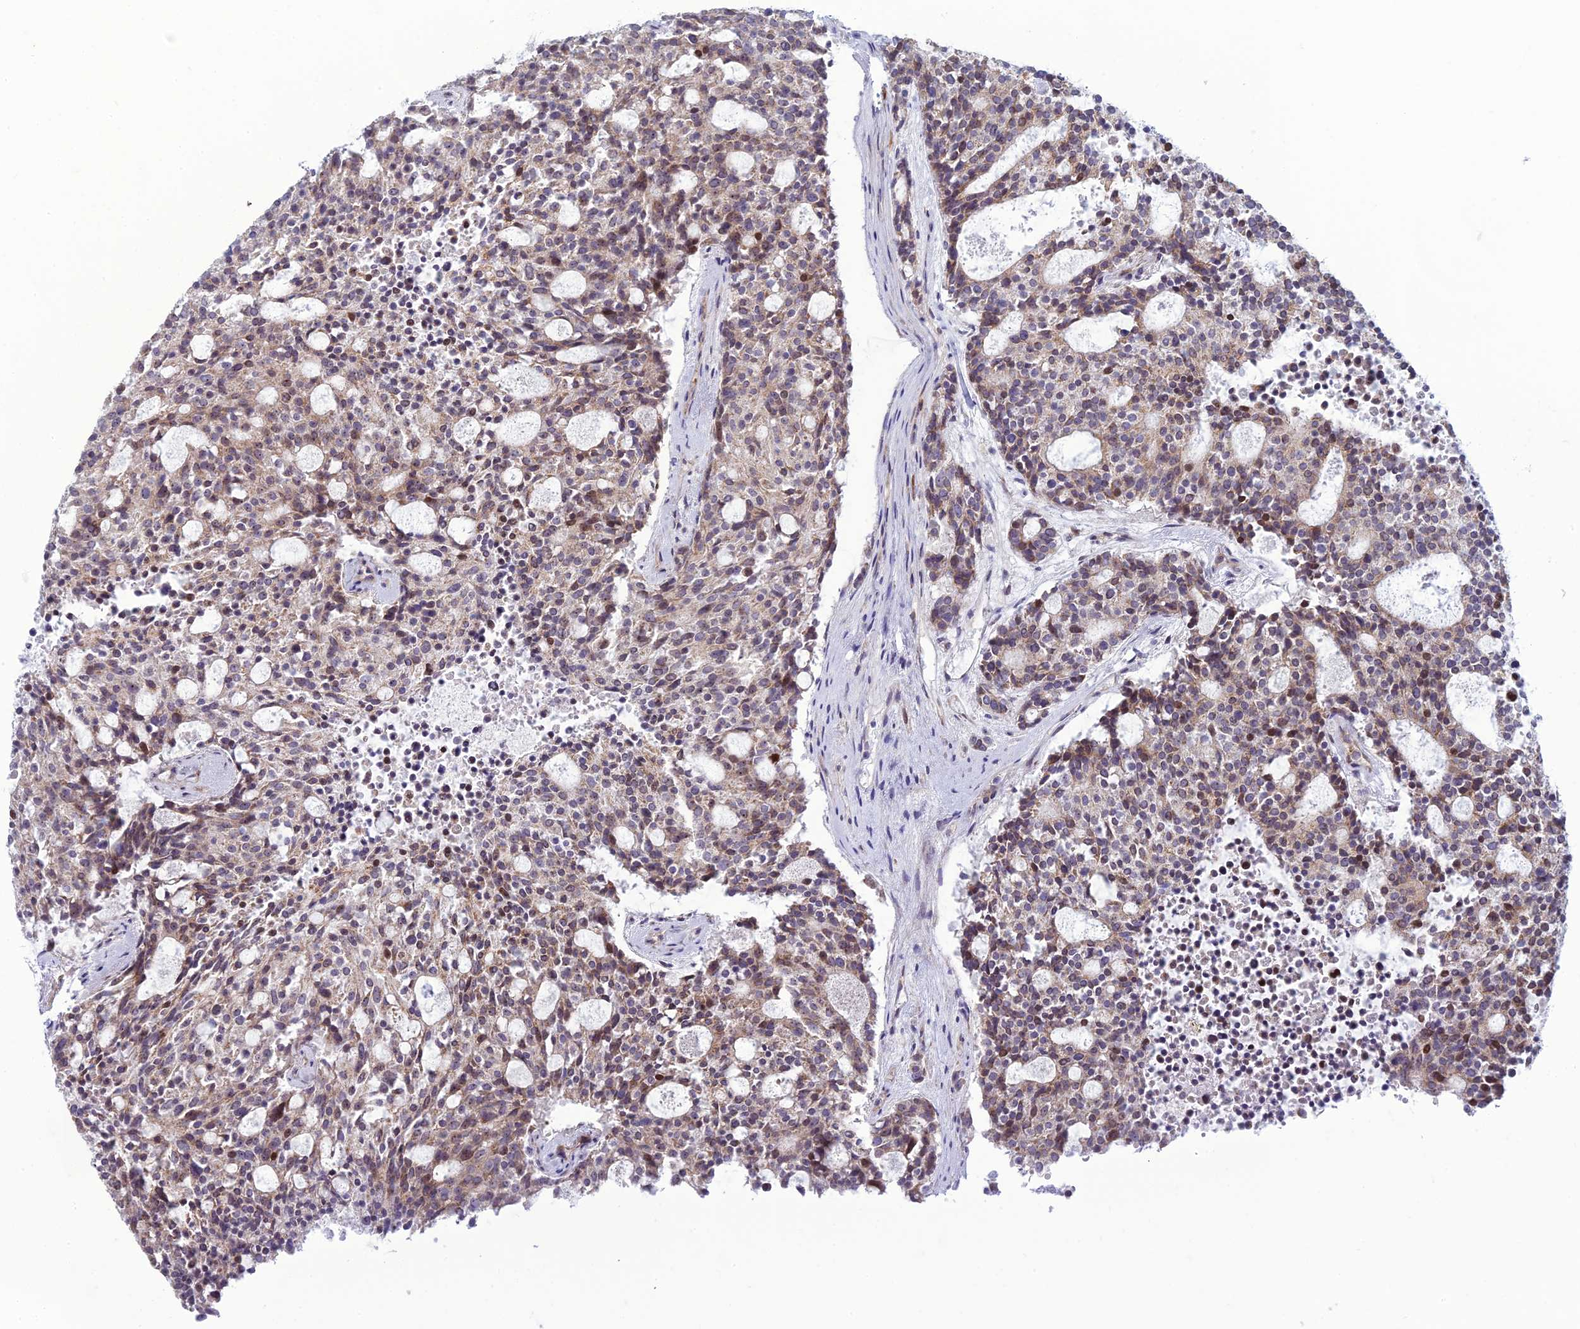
{"staining": {"intensity": "weak", "quantity": ">75%", "location": "cytoplasmic/membranous"}, "tissue": "carcinoid", "cell_type": "Tumor cells", "image_type": "cancer", "snomed": [{"axis": "morphology", "description": "Carcinoid, malignant, NOS"}, {"axis": "topography", "description": "Pancreas"}], "caption": "Protein expression analysis of human carcinoid reveals weak cytoplasmic/membranous staining in approximately >75% of tumor cells. (Brightfield microscopy of DAB IHC at high magnification).", "gene": "DTX2", "patient": {"sex": "female", "age": 54}}